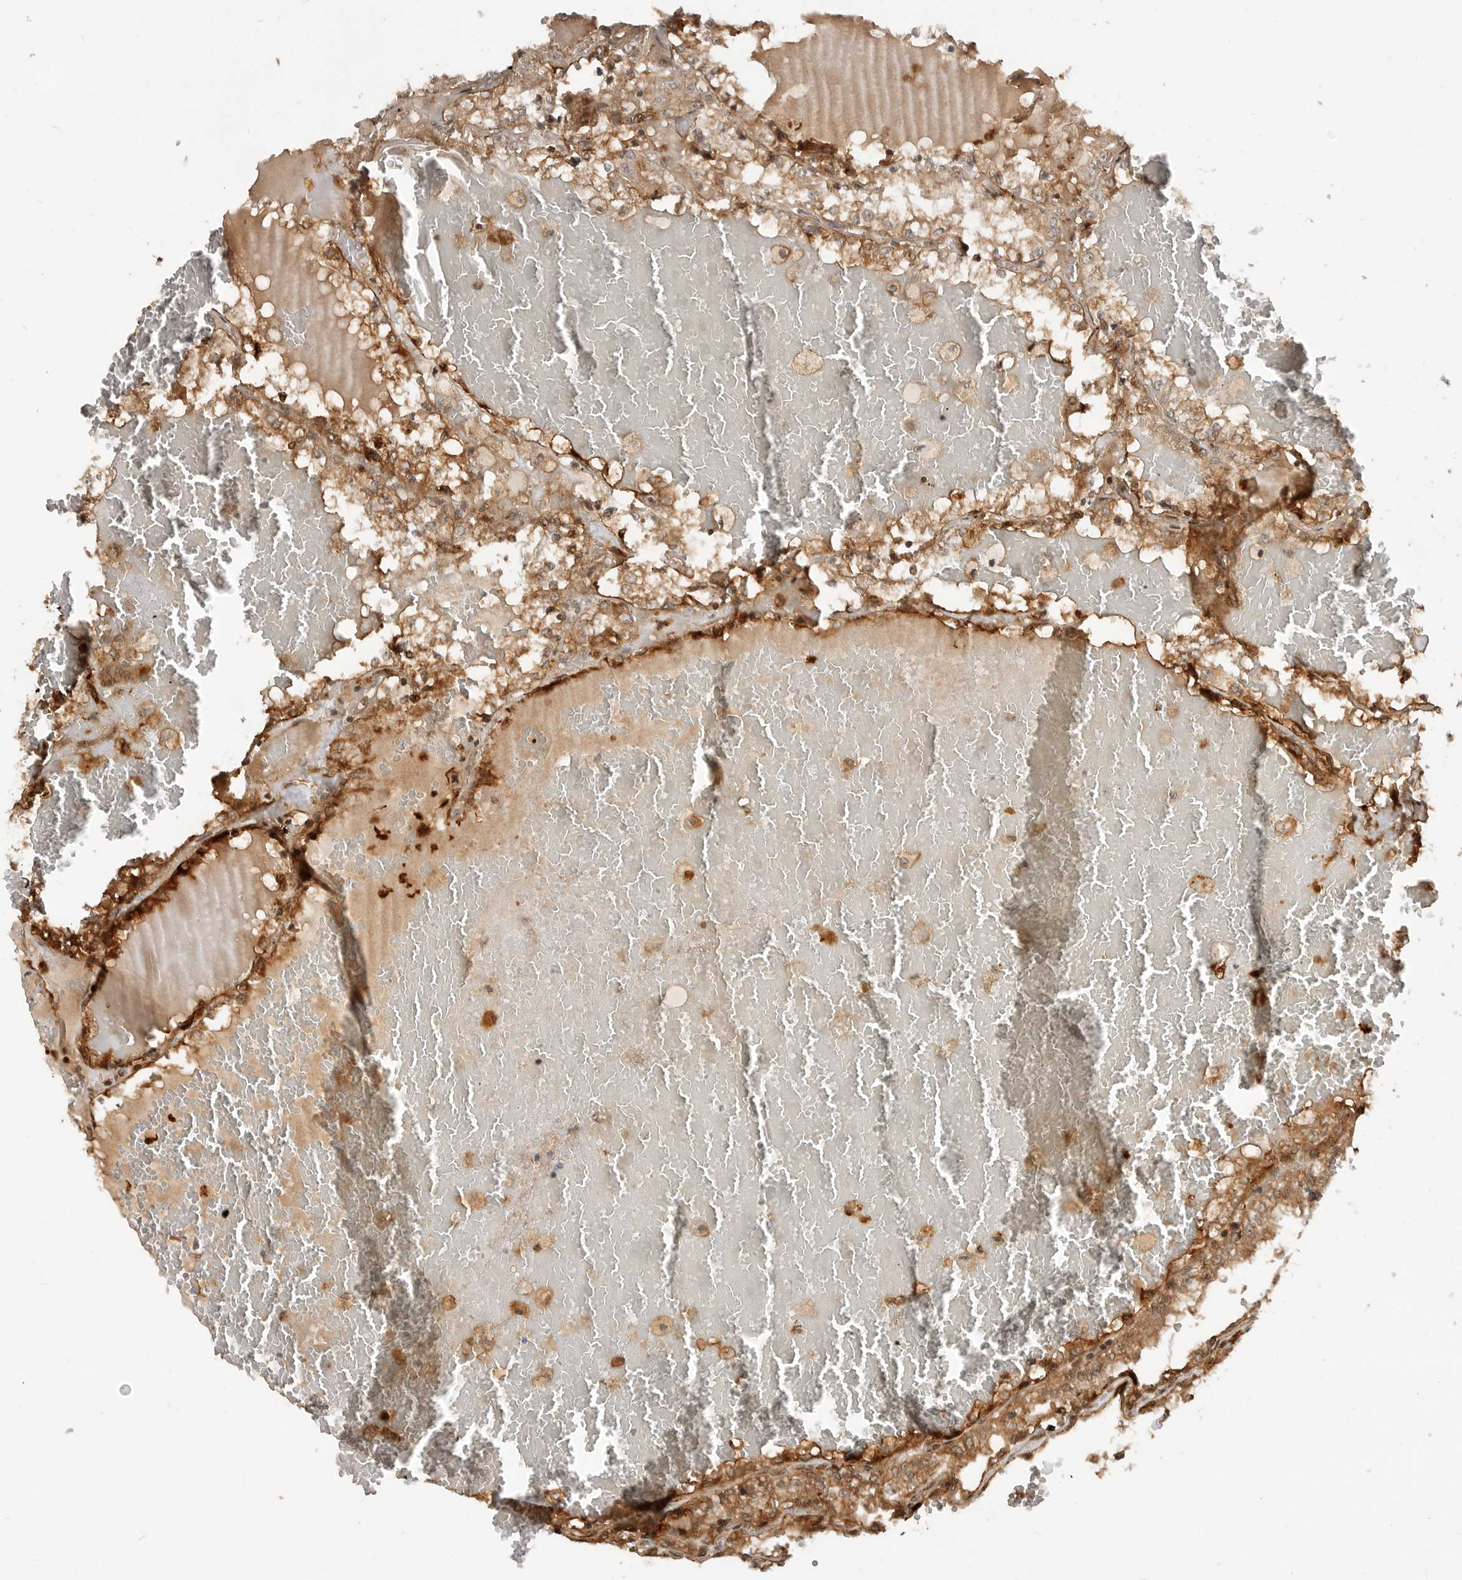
{"staining": {"intensity": "moderate", "quantity": ">75%", "location": "cytoplasmic/membranous"}, "tissue": "renal cancer", "cell_type": "Tumor cells", "image_type": "cancer", "snomed": [{"axis": "morphology", "description": "Adenocarcinoma, NOS"}, {"axis": "topography", "description": "Kidney"}], "caption": "Adenocarcinoma (renal) was stained to show a protein in brown. There is medium levels of moderate cytoplasmic/membranous staining in approximately >75% of tumor cells.", "gene": "ADPRS", "patient": {"sex": "female", "age": 56}}